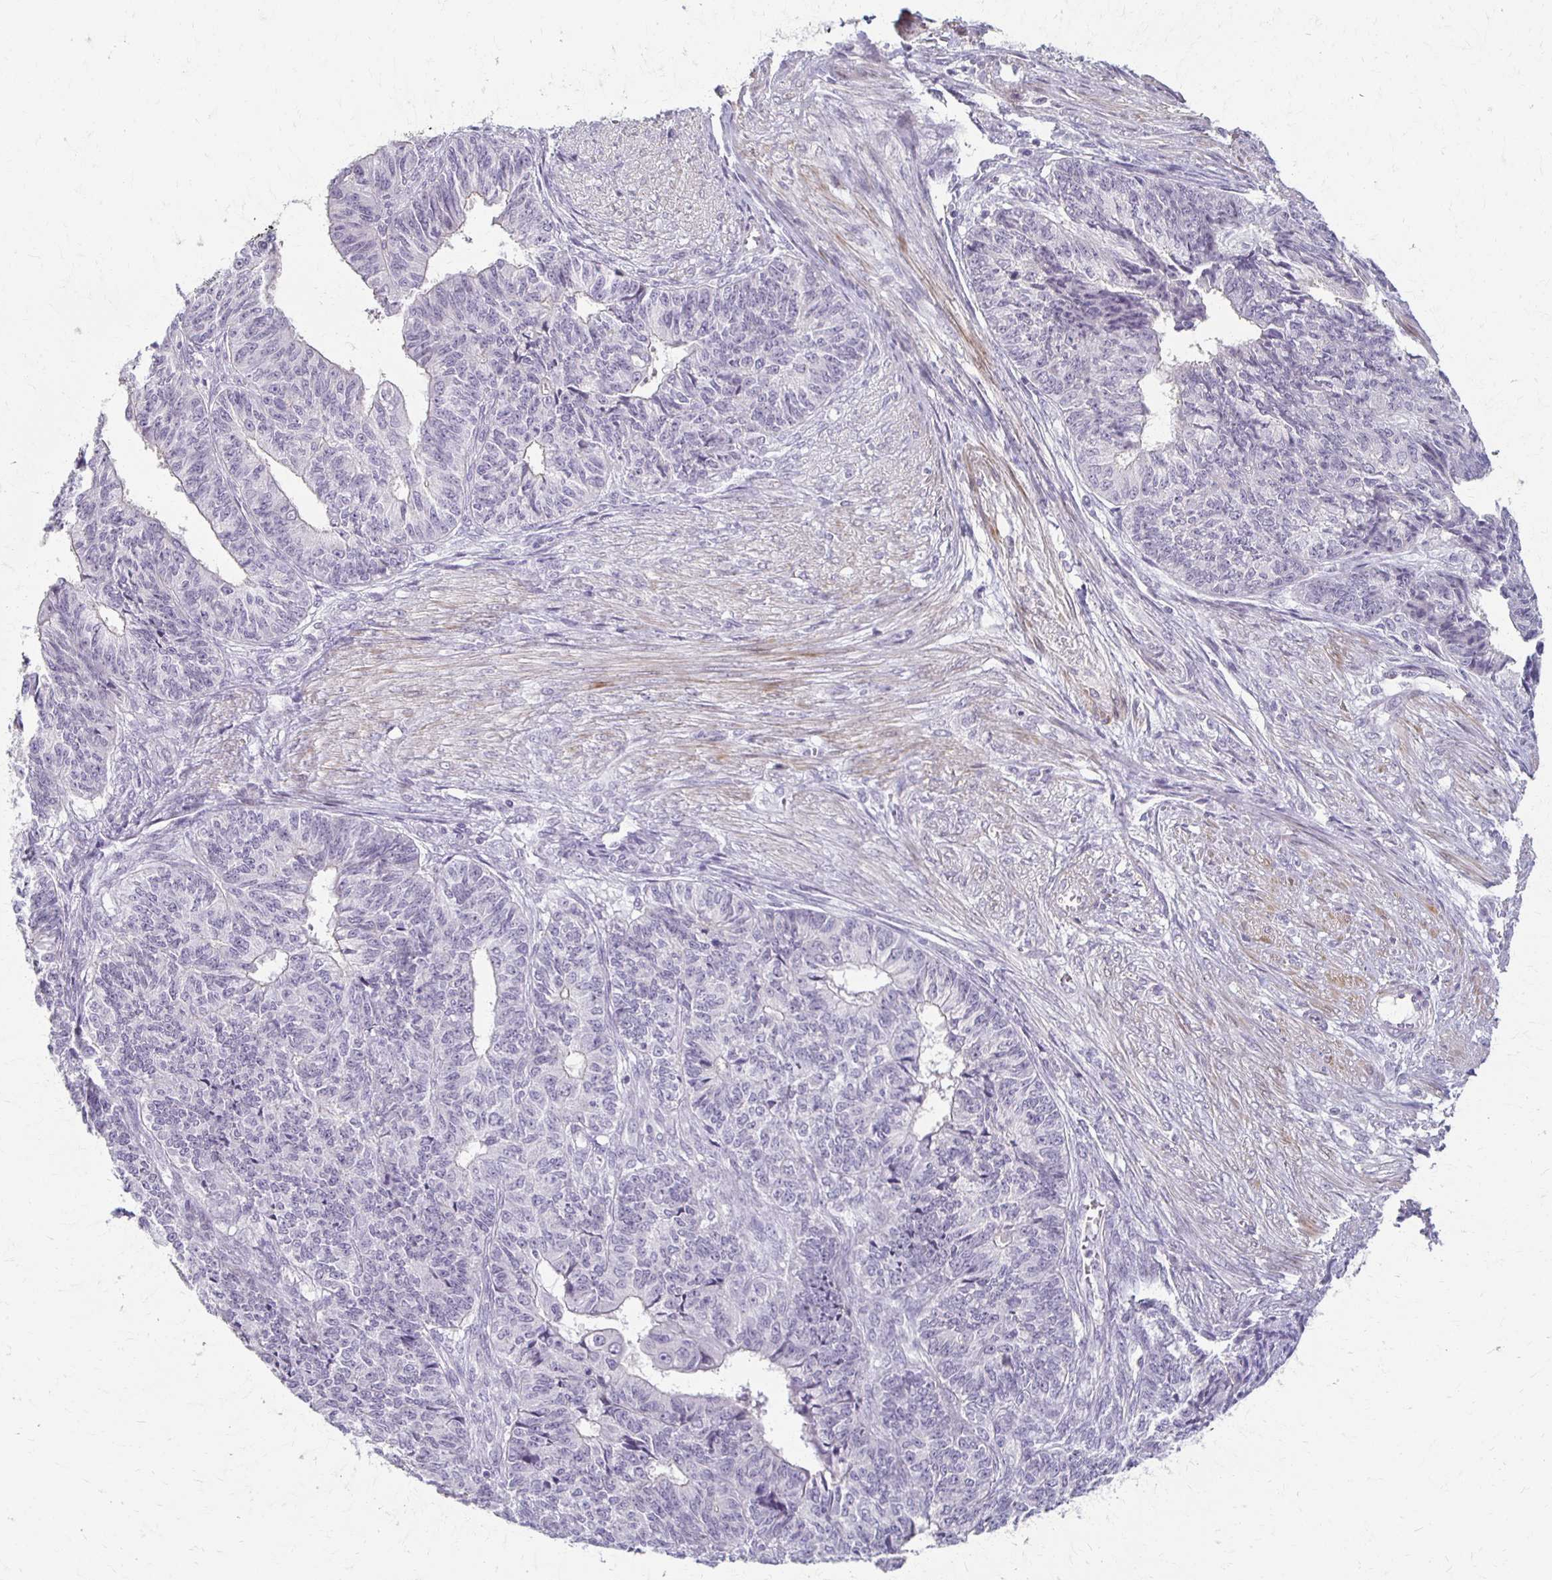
{"staining": {"intensity": "negative", "quantity": "none", "location": "none"}, "tissue": "endometrial cancer", "cell_type": "Tumor cells", "image_type": "cancer", "snomed": [{"axis": "morphology", "description": "Adenocarcinoma, NOS"}, {"axis": "topography", "description": "Endometrium"}], "caption": "Tumor cells are negative for protein expression in human endometrial cancer (adenocarcinoma).", "gene": "FOXO4", "patient": {"sex": "female", "age": 32}}